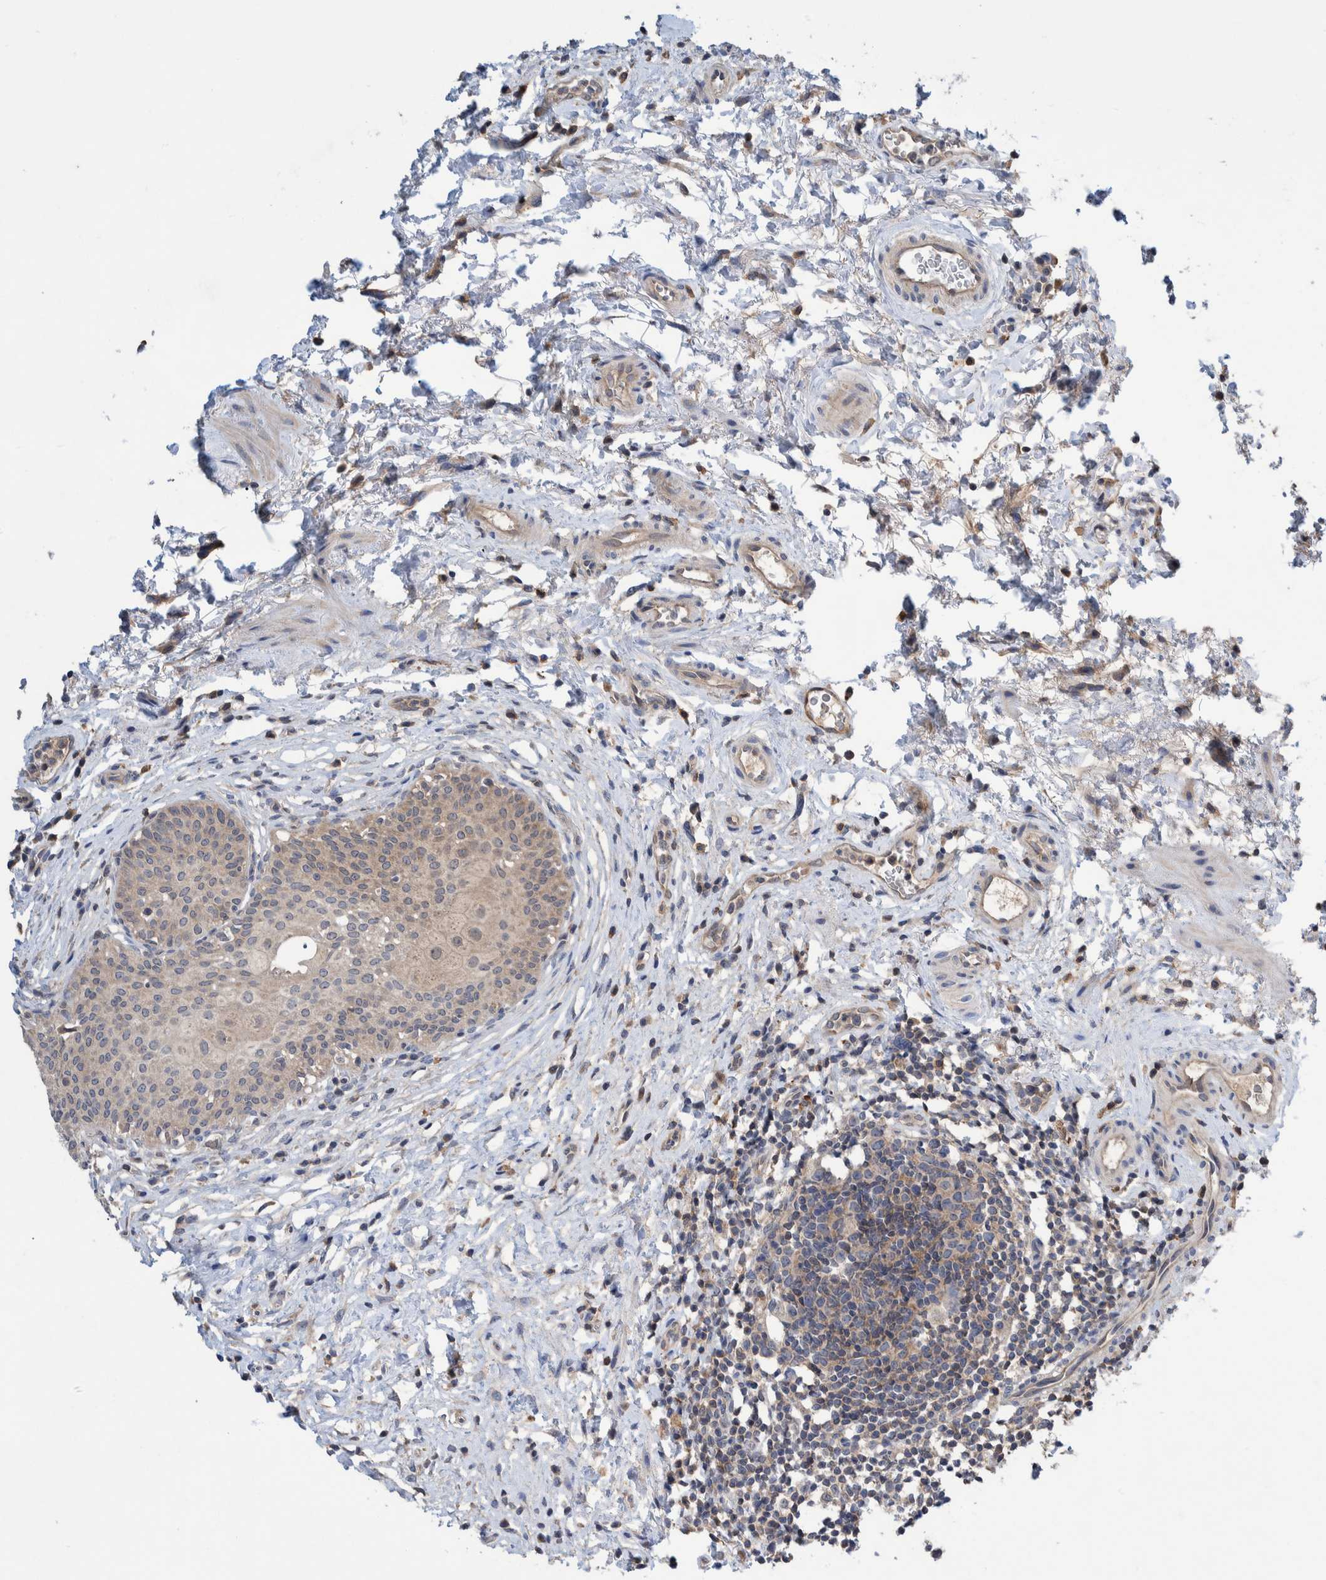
{"staining": {"intensity": "negative", "quantity": "none", "location": "none"}, "tissue": "urothelial cancer", "cell_type": "Tumor cells", "image_type": "cancer", "snomed": [{"axis": "morphology", "description": "Normal tissue, NOS"}, {"axis": "morphology", "description": "Urothelial carcinoma, Low grade"}, {"axis": "topography", "description": "Smooth muscle"}, {"axis": "topography", "description": "Urinary bladder"}], "caption": "Image shows no protein staining in tumor cells of urothelial carcinoma (low-grade) tissue.", "gene": "PLPBP", "patient": {"sex": "male", "age": 60}}